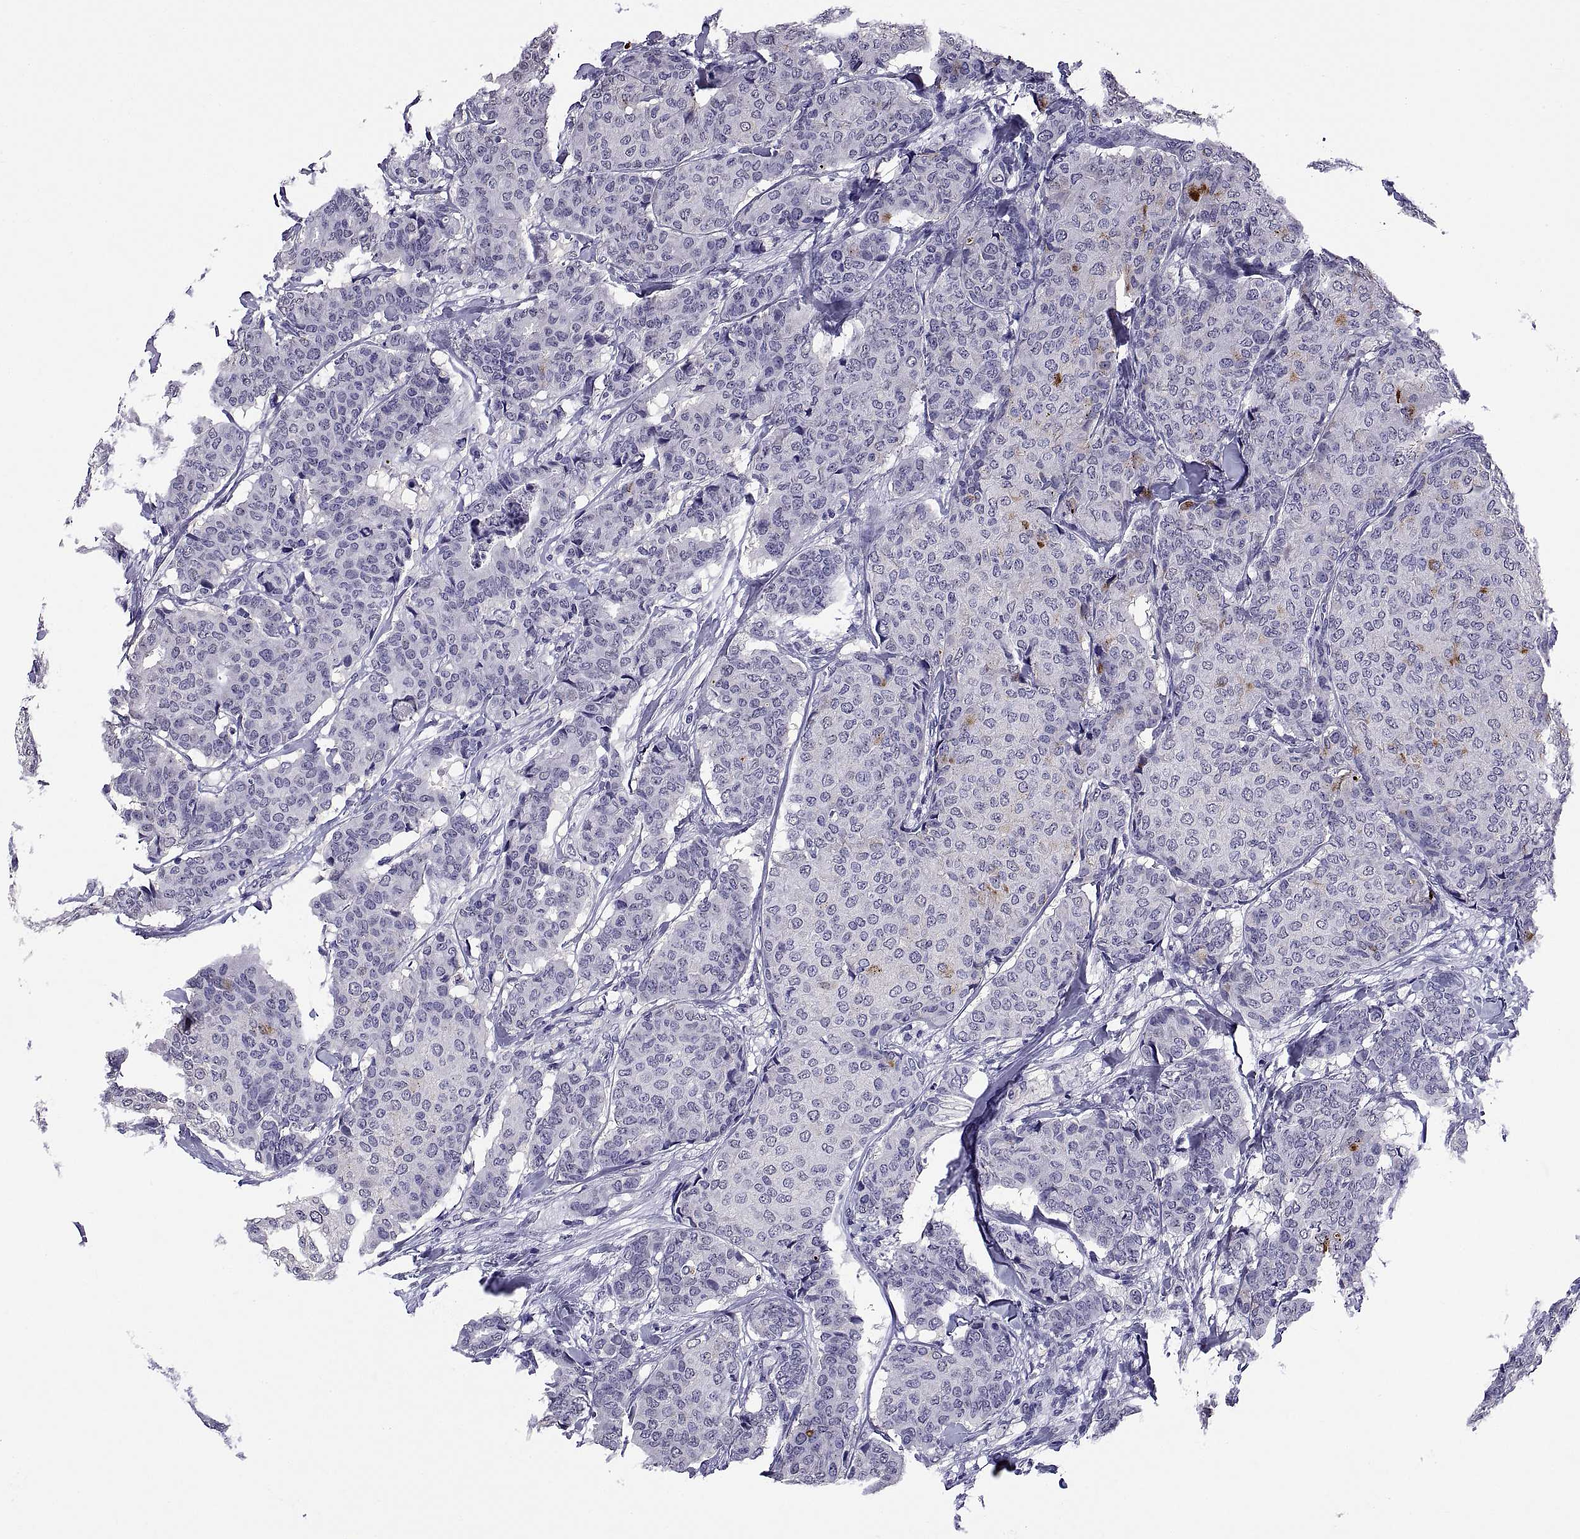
{"staining": {"intensity": "negative", "quantity": "none", "location": "none"}, "tissue": "breast cancer", "cell_type": "Tumor cells", "image_type": "cancer", "snomed": [{"axis": "morphology", "description": "Duct carcinoma"}, {"axis": "topography", "description": "Breast"}], "caption": "Invasive ductal carcinoma (breast) stained for a protein using immunohistochemistry (IHC) reveals no positivity tumor cells.", "gene": "TGFBR3L", "patient": {"sex": "female", "age": 75}}